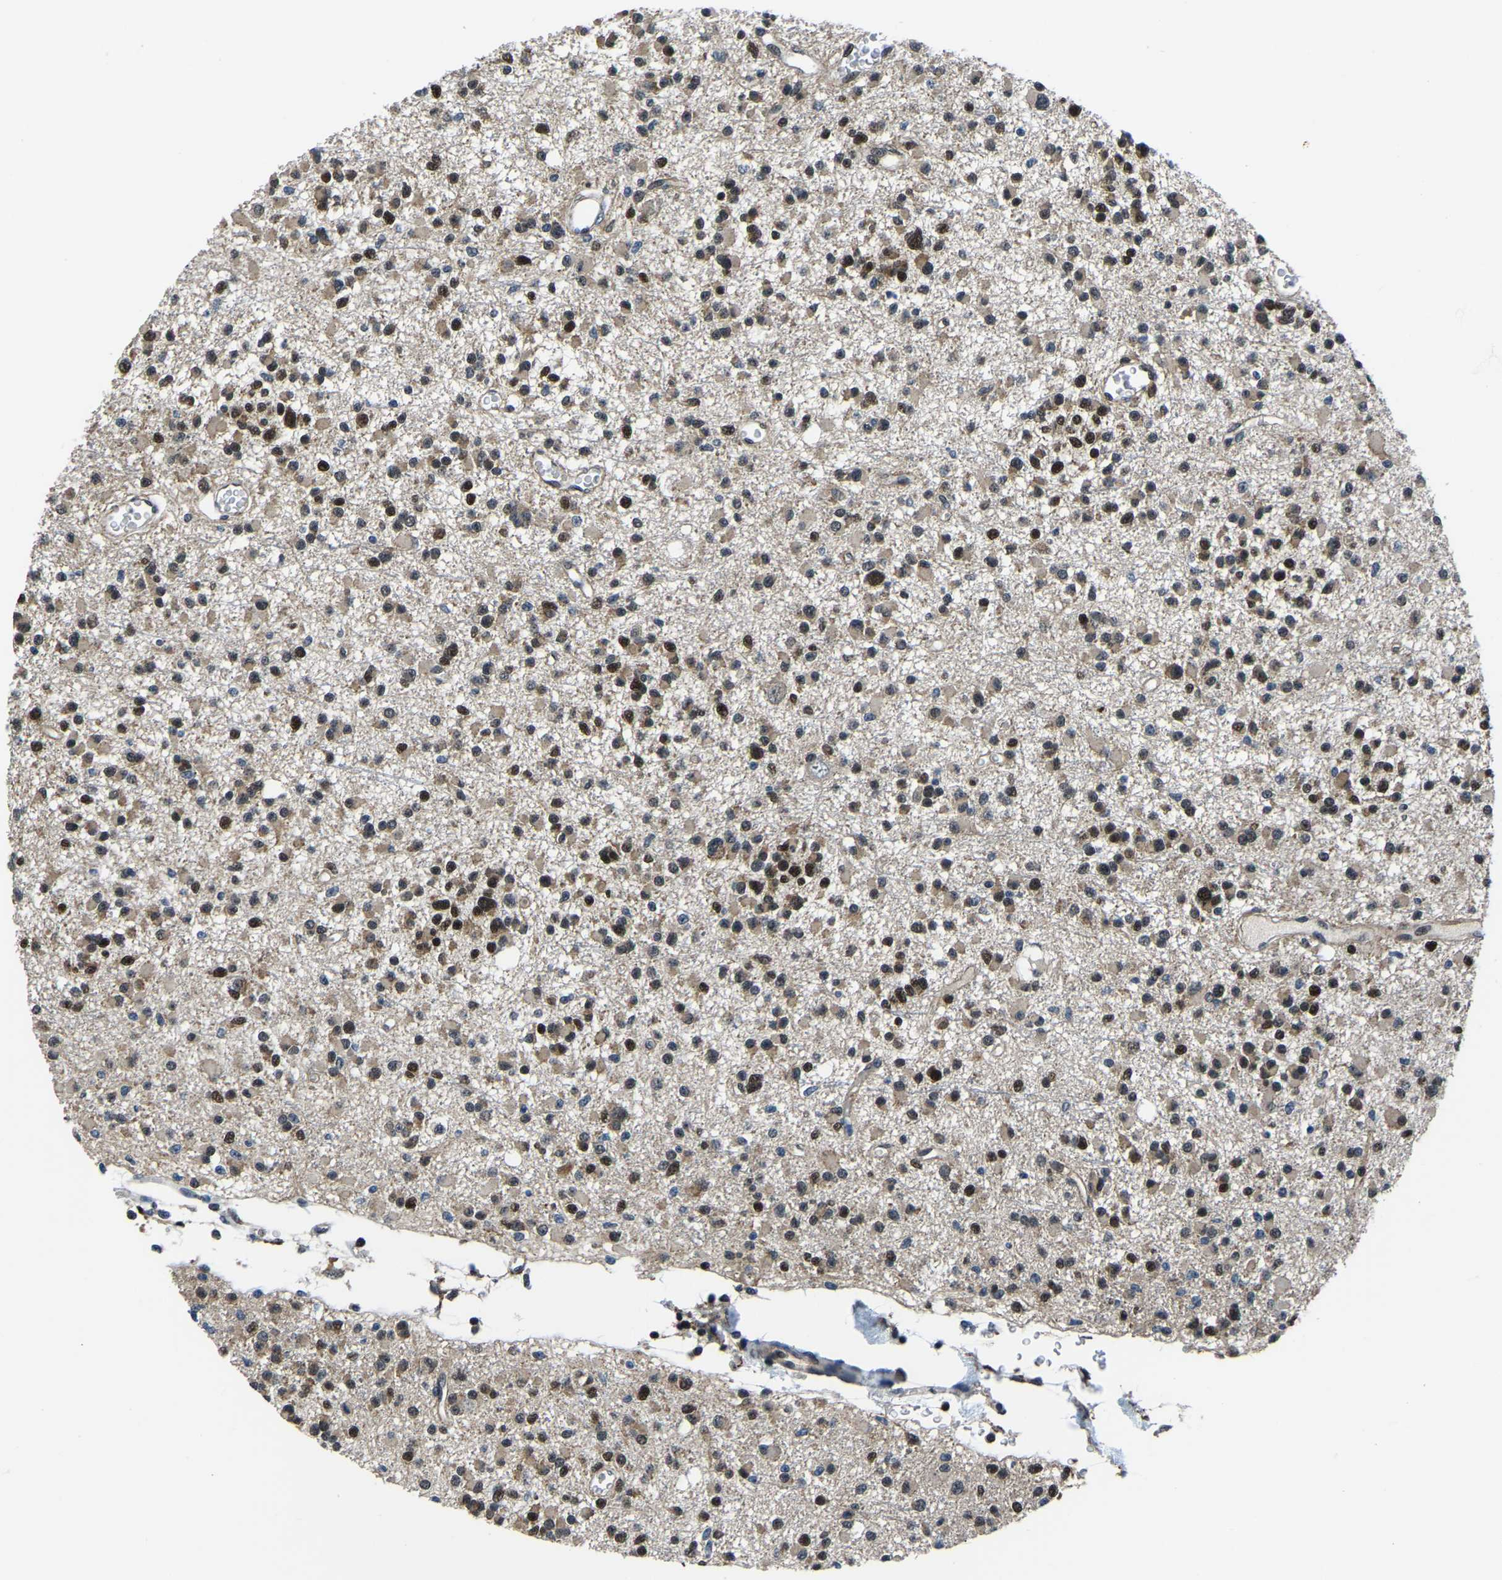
{"staining": {"intensity": "moderate", "quantity": ">75%", "location": "cytoplasmic/membranous,nuclear"}, "tissue": "glioma", "cell_type": "Tumor cells", "image_type": "cancer", "snomed": [{"axis": "morphology", "description": "Glioma, malignant, Low grade"}, {"axis": "topography", "description": "Brain"}], "caption": "Moderate cytoplasmic/membranous and nuclear staining is appreciated in approximately >75% of tumor cells in malignant glioma (low-grade). Nuclei are stained in blue.", "gene": "DFFA", "patient": {"sex": "female", "age": 22}}